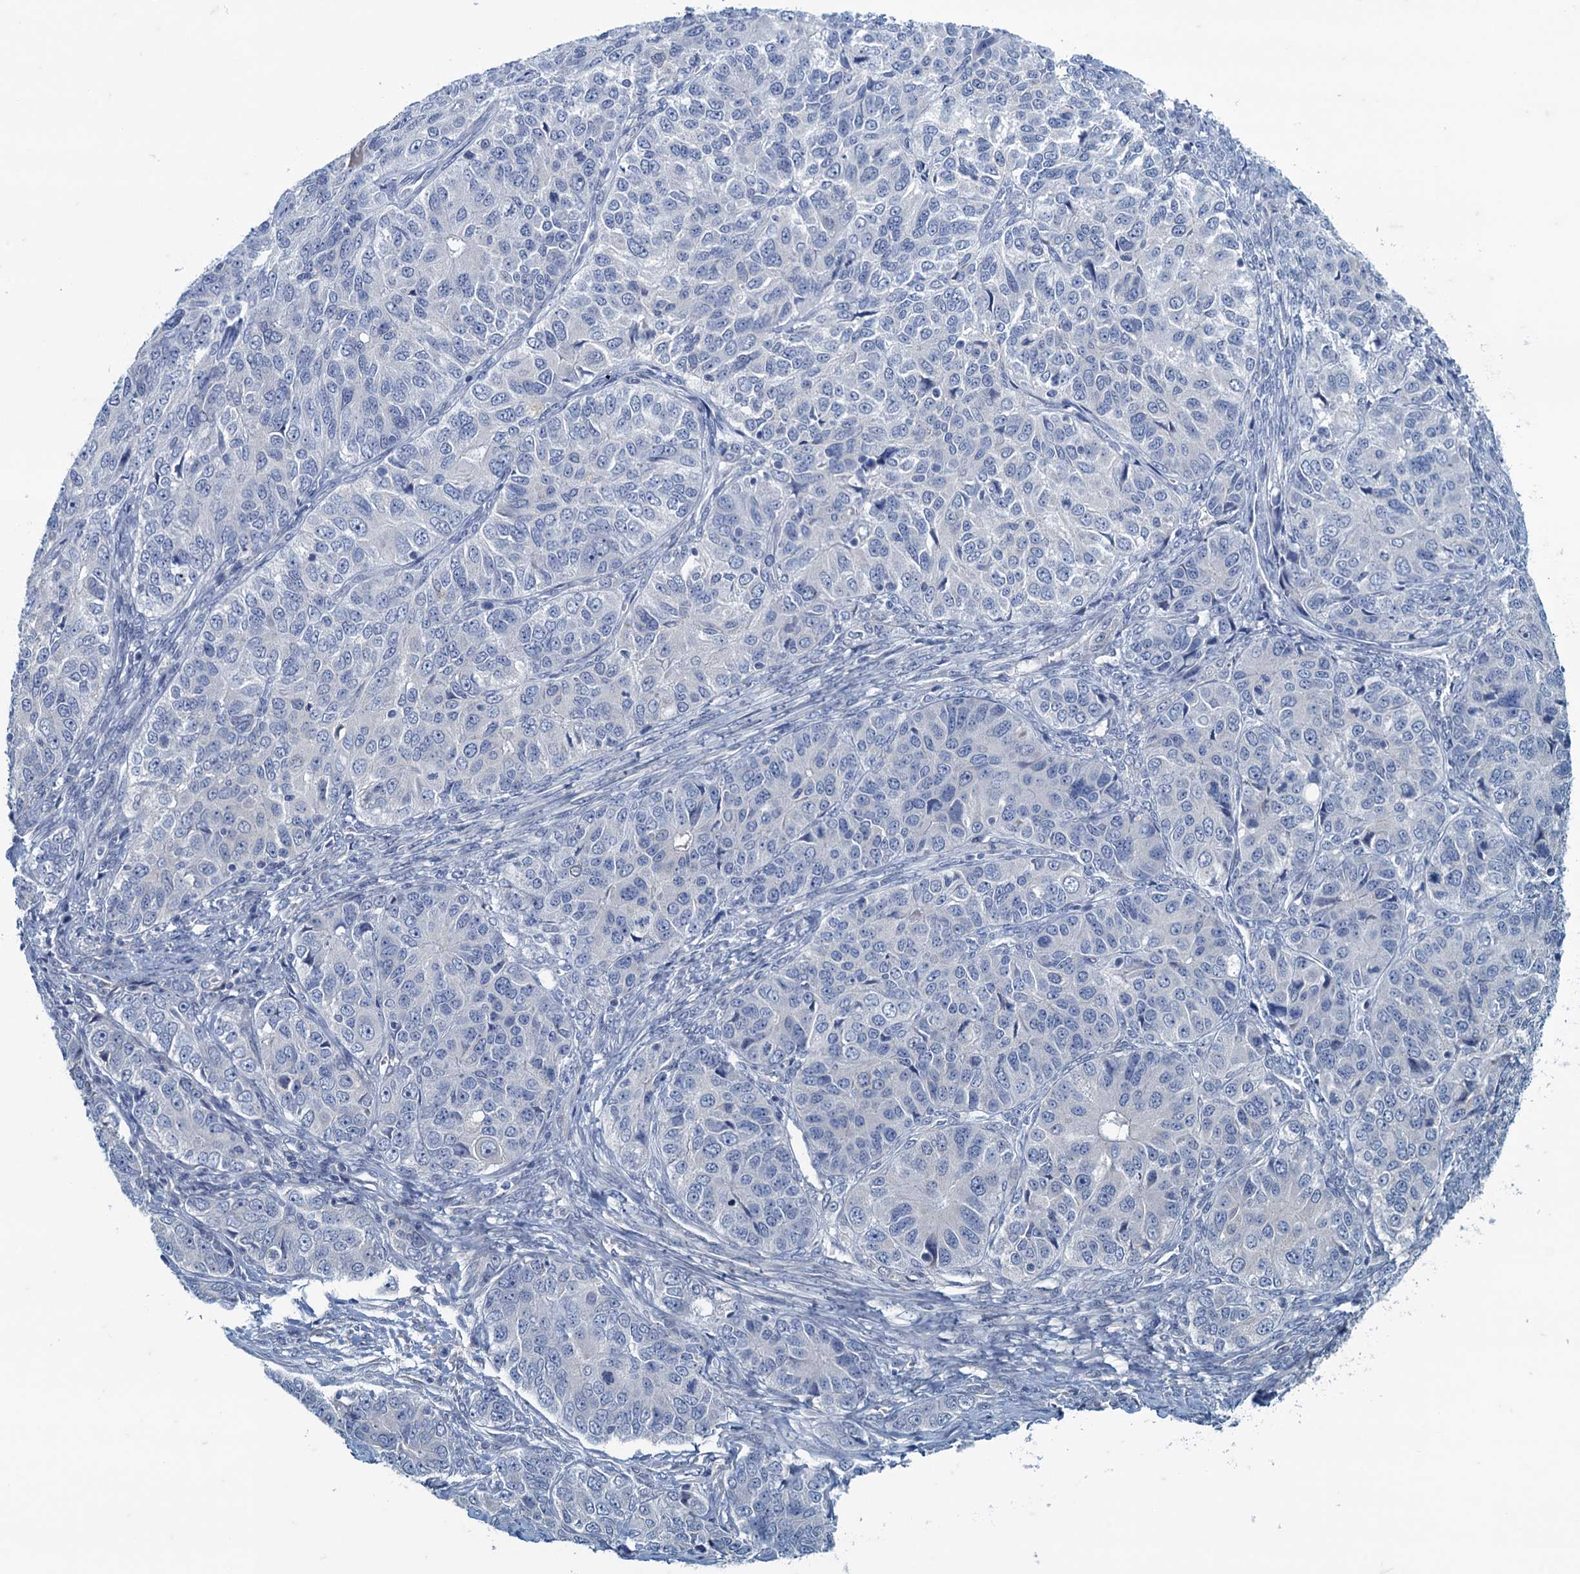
{"staining": {"intensity": "negative", "quantity": "none", "location": "none"}, "tissue": "ovarian cancer", "cell_type": "Tumor cells", "image_type": "cancer", "snomed": [{"axis": "morphology", "description": "Carcinoma, endometroid"}, {"axis": "topography", "description": "Ovary"}], "caption": "This is a photomicrograph of IHC staining of ovarian cancer, which shows no staining in tumor cells.", "gene": "MAP1LC3A", "patient": {"sex": "female", "age": 51}}